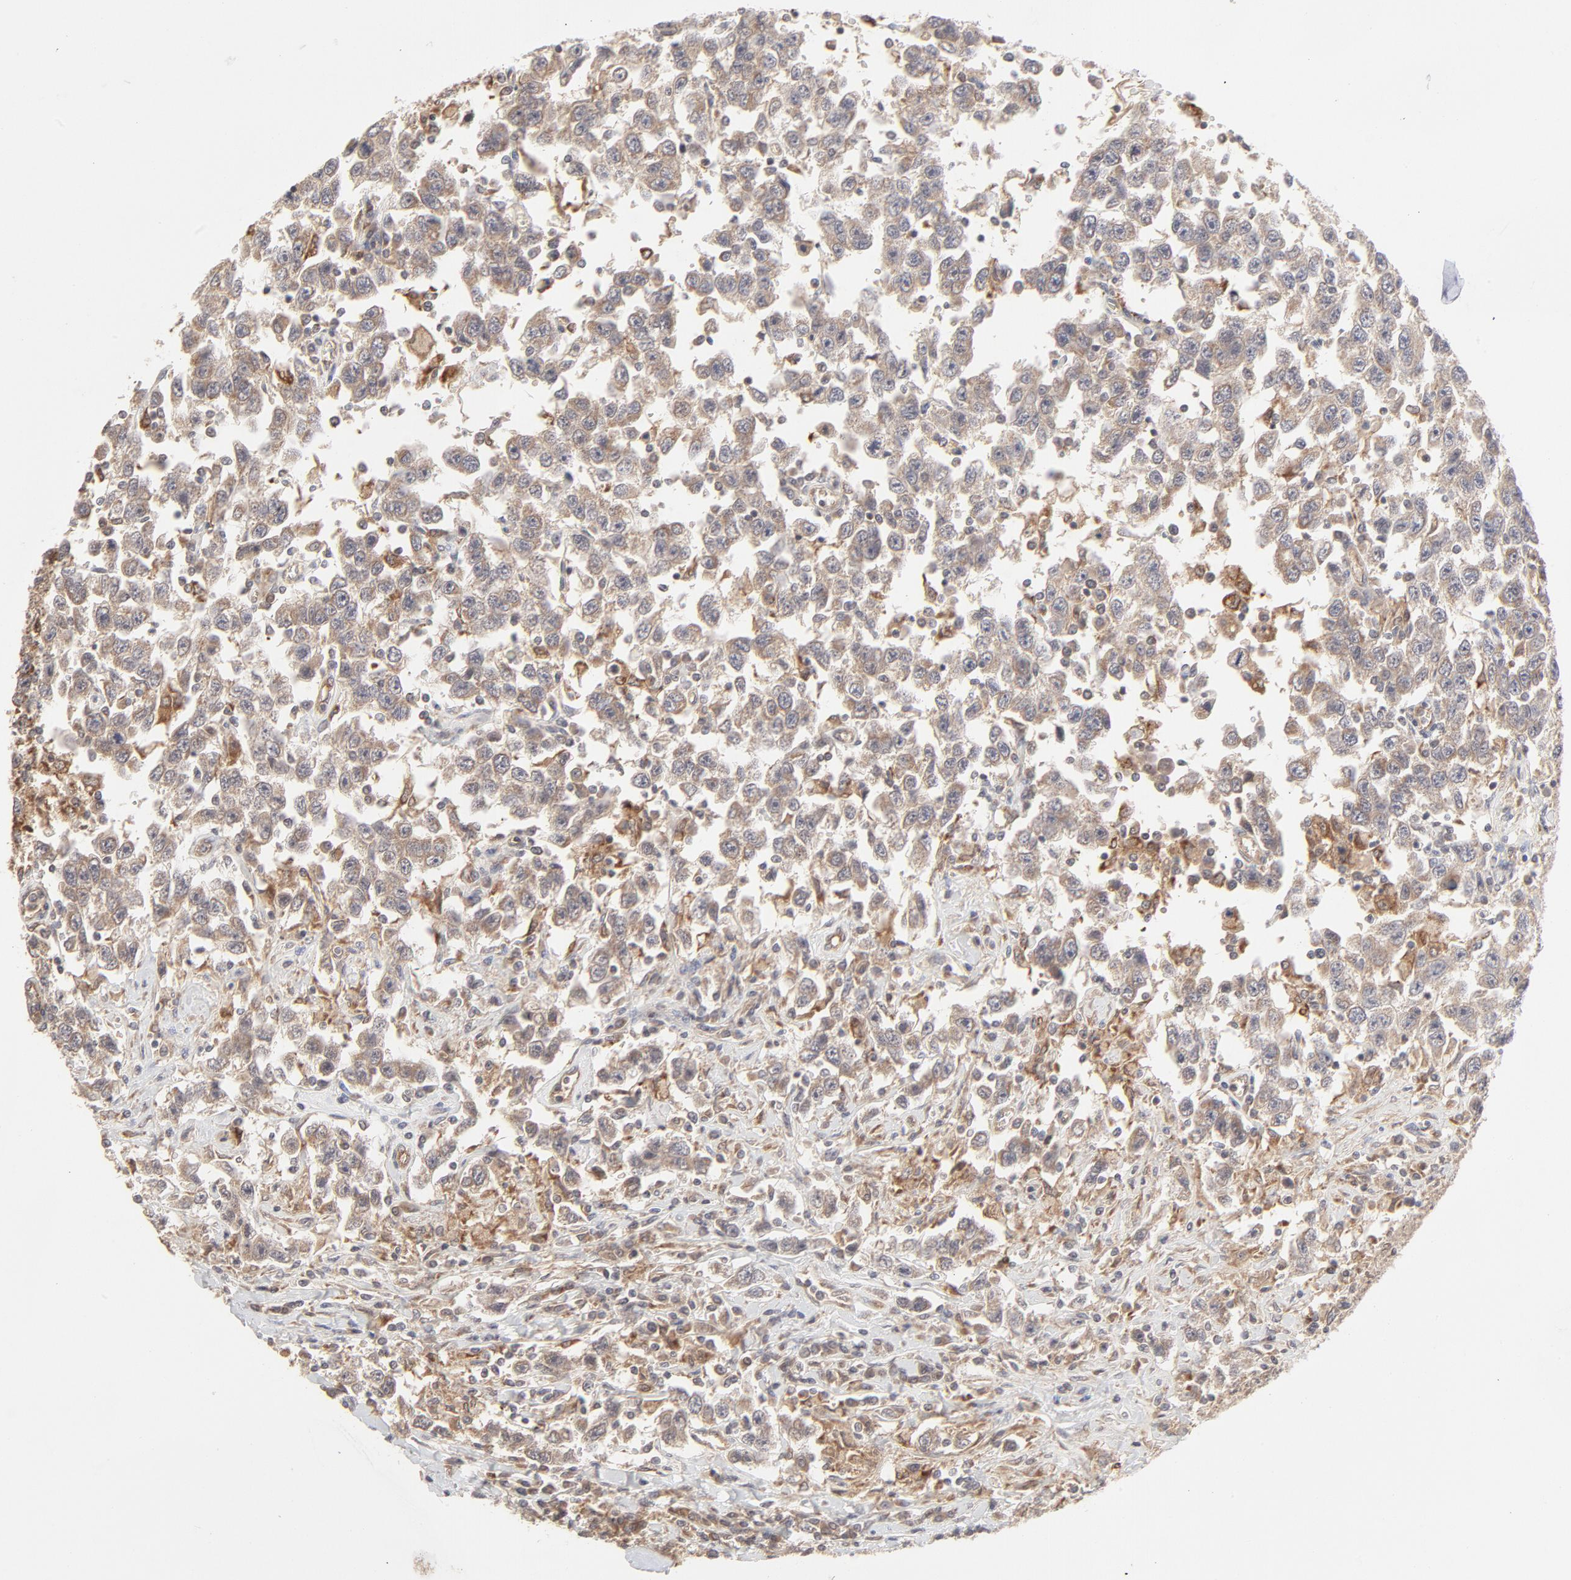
{"staining": {"intensity": "moderate", "quantity": "<25%", "location": "cytoplasmic/membranous"}, "tissue": "testis cancer", "cell_type": "Tumor cells", "image_type": "cancer", "snomed": [{"axis": "morphology", "description": "Seminoma, NOS"}, {"axis": "topography", "description": "Testis"}], "caption": "Testis cancer stained with IHC demonstrates moderate cytoplasmic/membranous positivity in about <25% of tumor cells.", "gene": "RAB5C", "patient": {"sex": "male", "age": 41}}